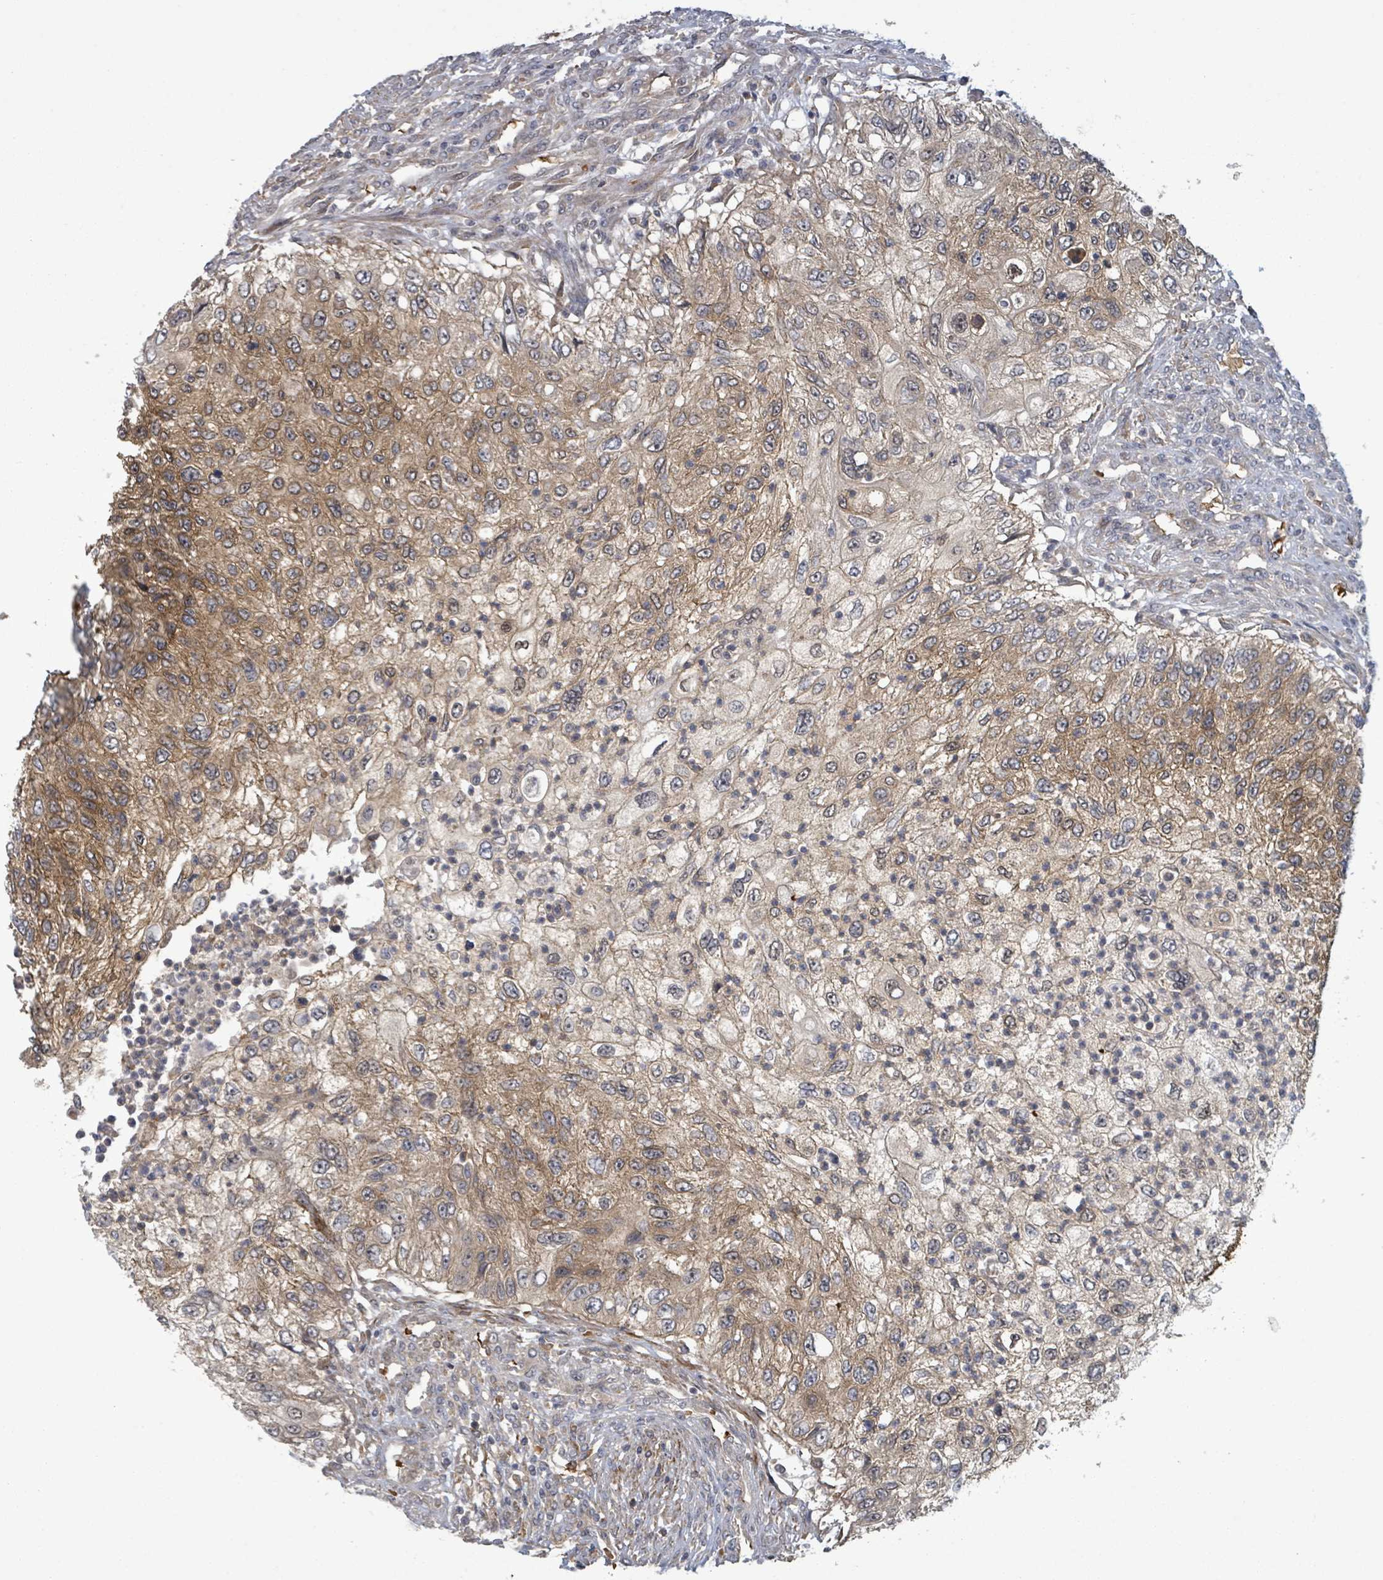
{"staining": {"intensity": "moderate", "quantity": "25%-75%", "location": "cytoplasmic/membranous"}, "tissue": "urothelial cancer", "cell_type": "Tumor cells", "image_type": "cancer", "snomed": [{"axis": "morphology", "description": "Urothelial carcinoma, High grade"}, {"axis": "topography", "description": "Urinary bladder"}], "caption": "Immunohistochemistry (DAB) staining of human high-grade urothelial carcinoma displays moderate cytoplasmic/membranous protein positivity in approximately 25%-75% of tumor cells.", "gene": "MAP3K6", "patient": {"sex": "female", "age": 60}}